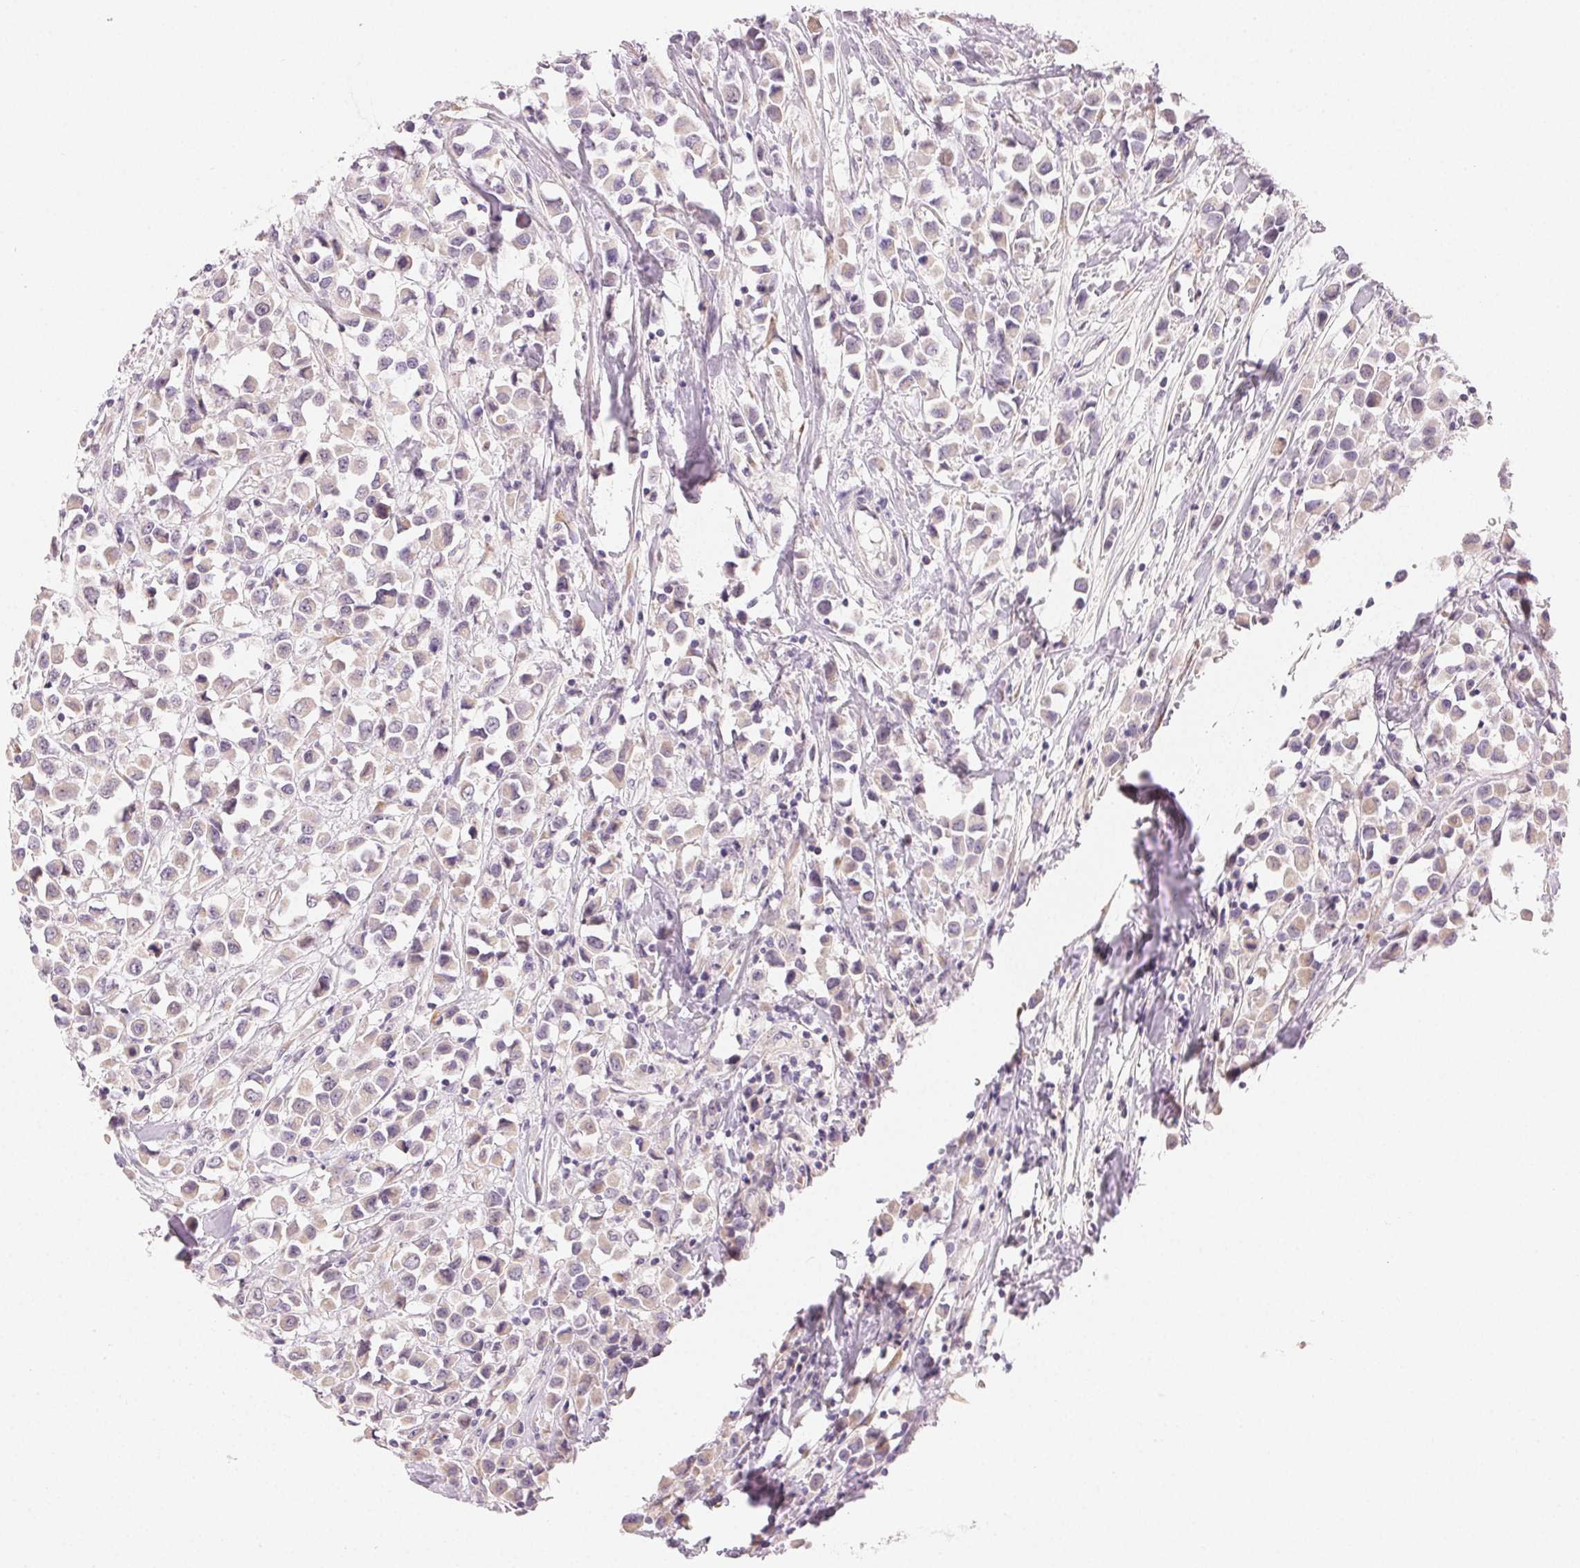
{"staining": {"intensity": "negative", "quantity": "none", "location": "none"}, "tissue": "breast cancer", "cell_type": "Tumor cells", "image_type": "cancer", "snomed": [{"axis": "morphology", "description": "Duct carcinoma"}, {"axis": "topography", "description": "Breast"}], "caption": "DAB (3,3'-diaminobenzidine) immunohistochemical staining of infiltrating ductal carcinoma (breast) displays no significant expression in tumor cells.", "gene": "MYBL1", "patient": {"sex": "female", "age": 61}}